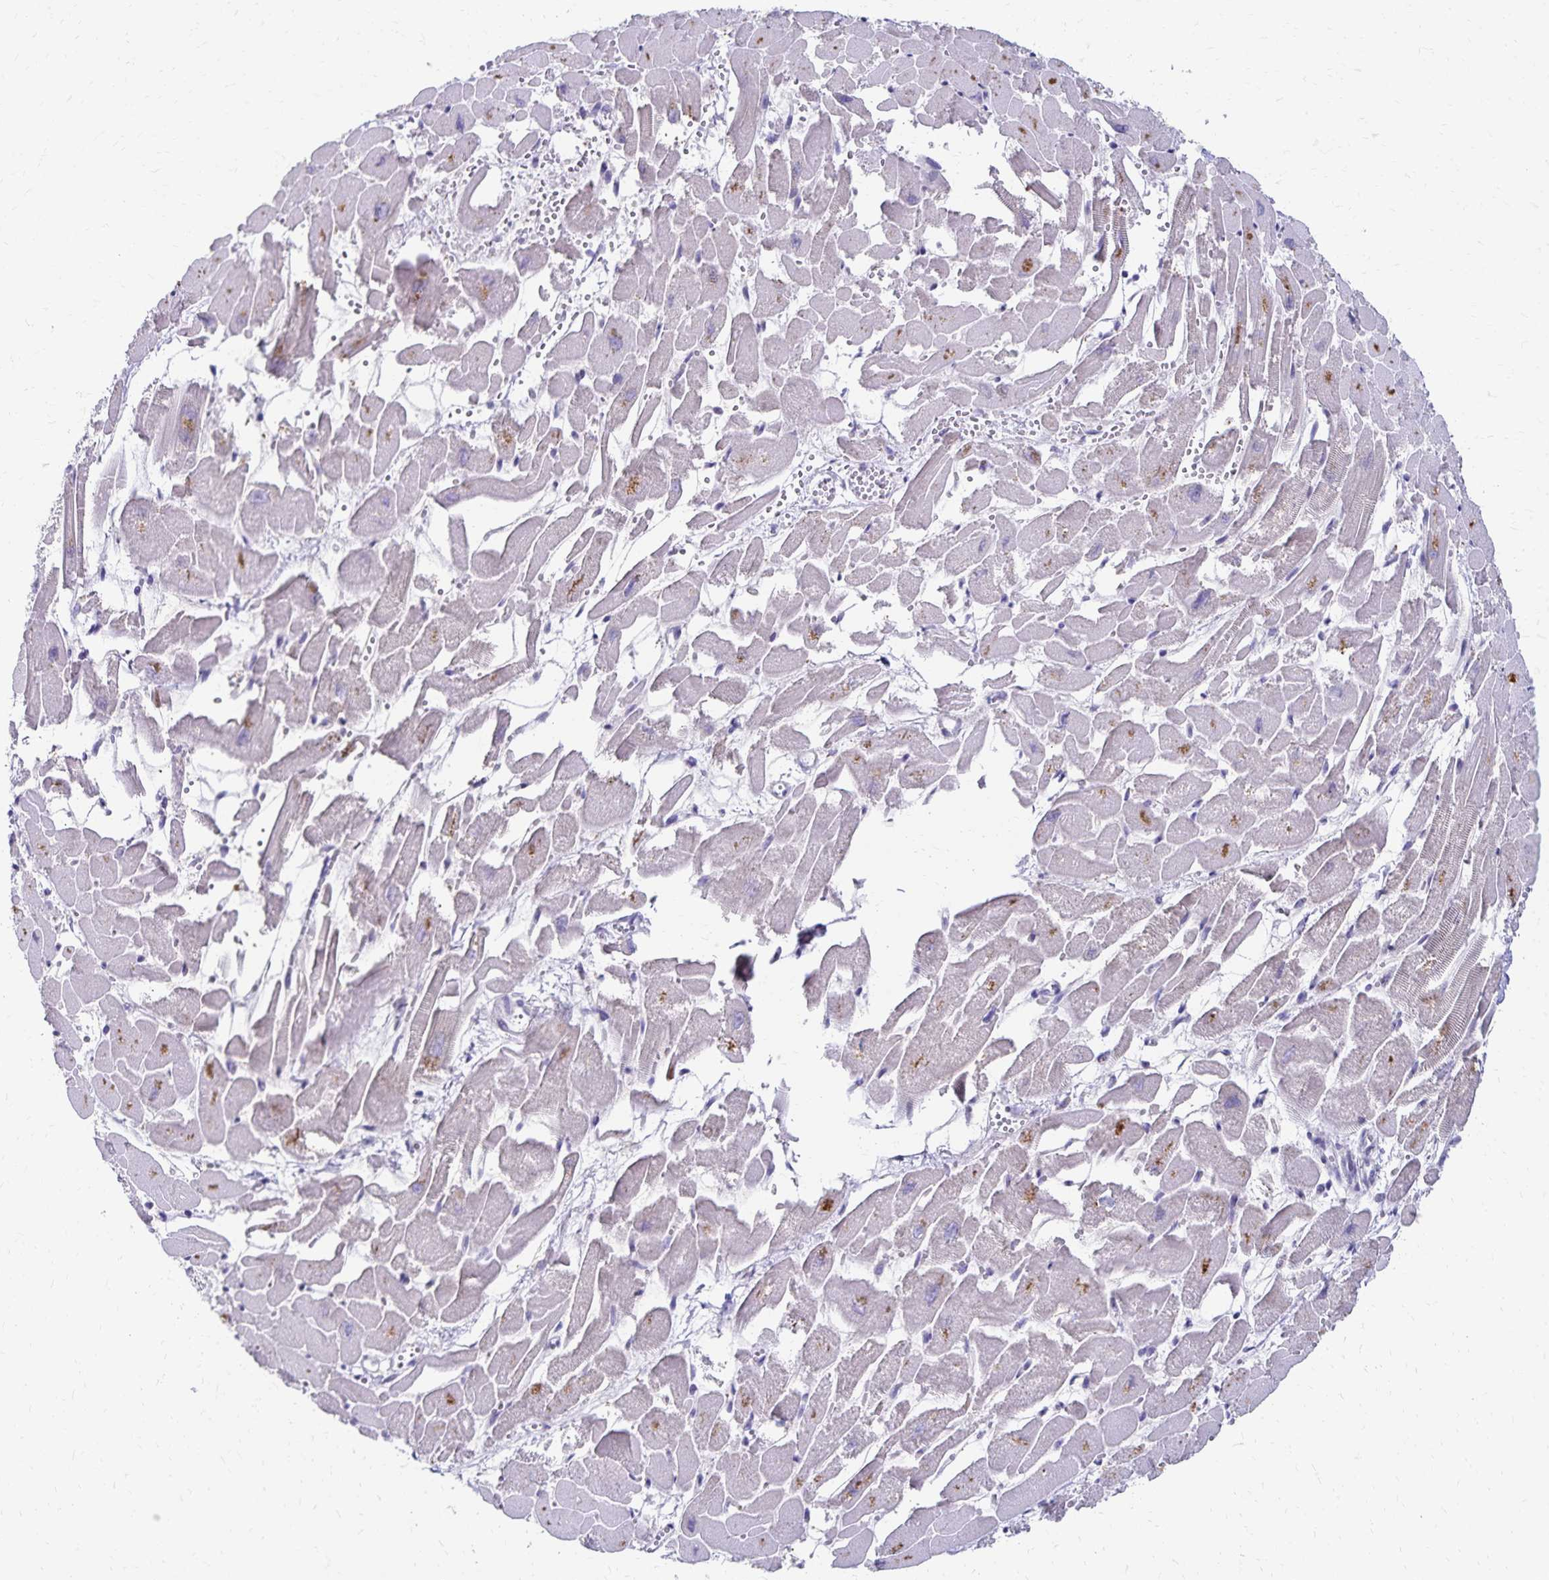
{"staining": {"intensity": "moderate", "quantity": "<25%", "location": "cytoplasmic/membranous"}, "tissue": "heart muscle", "cell_type": "Cardiomyocytes", "image_type": "normal", "snomed": [{"axis": "morphology", "description": "Normal tissue, NOS"}, {"axis": "topography", "description": "Heart"}], "caption": "A histopathology image showing moderate cytoplasmic/membranous positivity in approximately <25% of cardiomyocytes in normal heart muscle, as visualized by brown immunohistochemical staining.", "gene": "PAX5", "patient": {"sex": "female", "age": 52}}